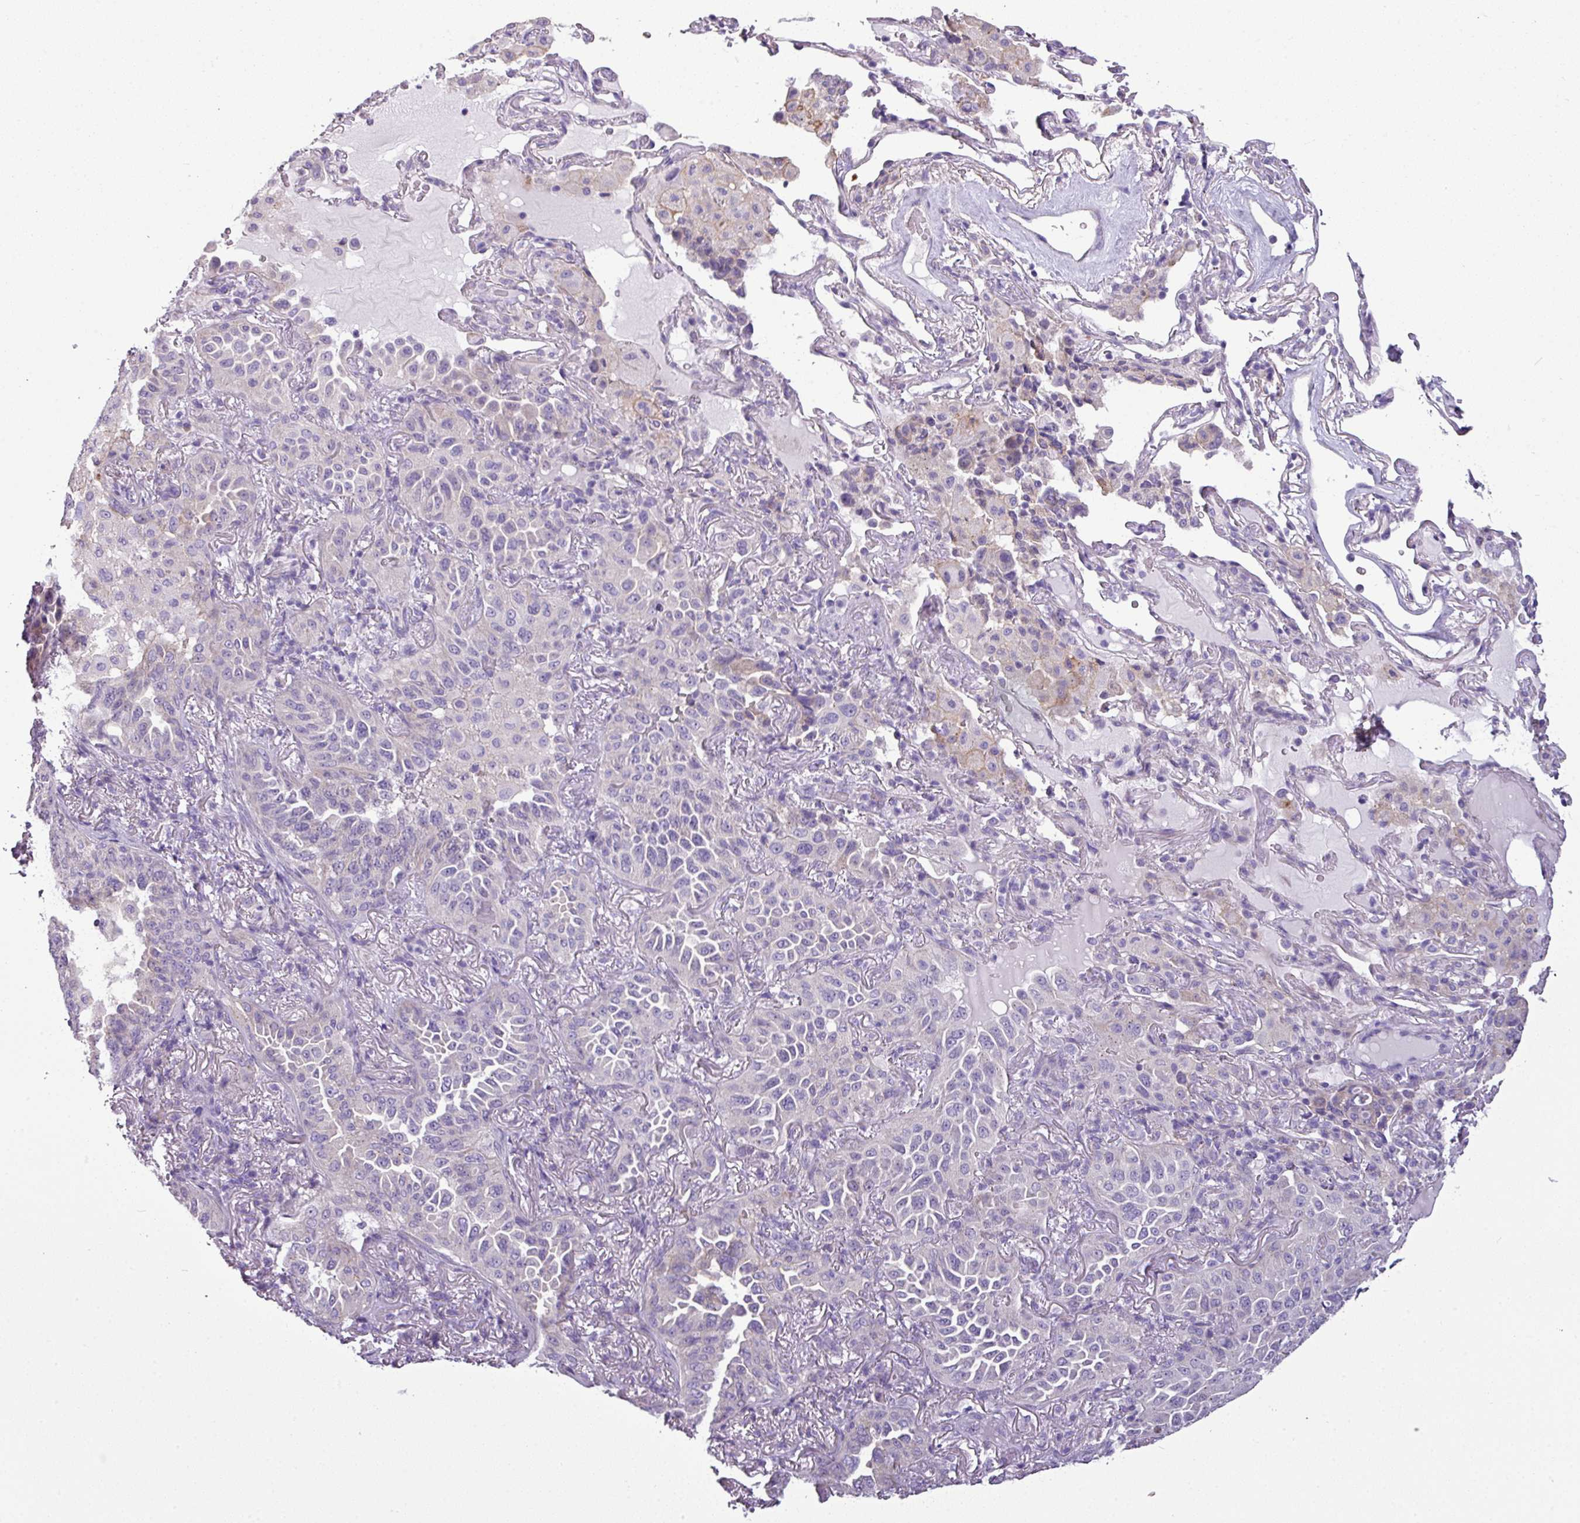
{"staining": {"intensity": "negative", "quantity": "none", "location": "none"}, "tissue": "lung cancer", "cell_type": "Tumor cells", "image_type": "cancer", "snomed": [{"axis": "morphology", "description": "Adenocarcinoma, NOS"}, {"axis": "topography", "description": "Lung"}], "caption": "Tumor cells show no significant protein staining in lung cancer.", "gene": "TMEM178B", "patient": {"sex": "female", "age": 69}}